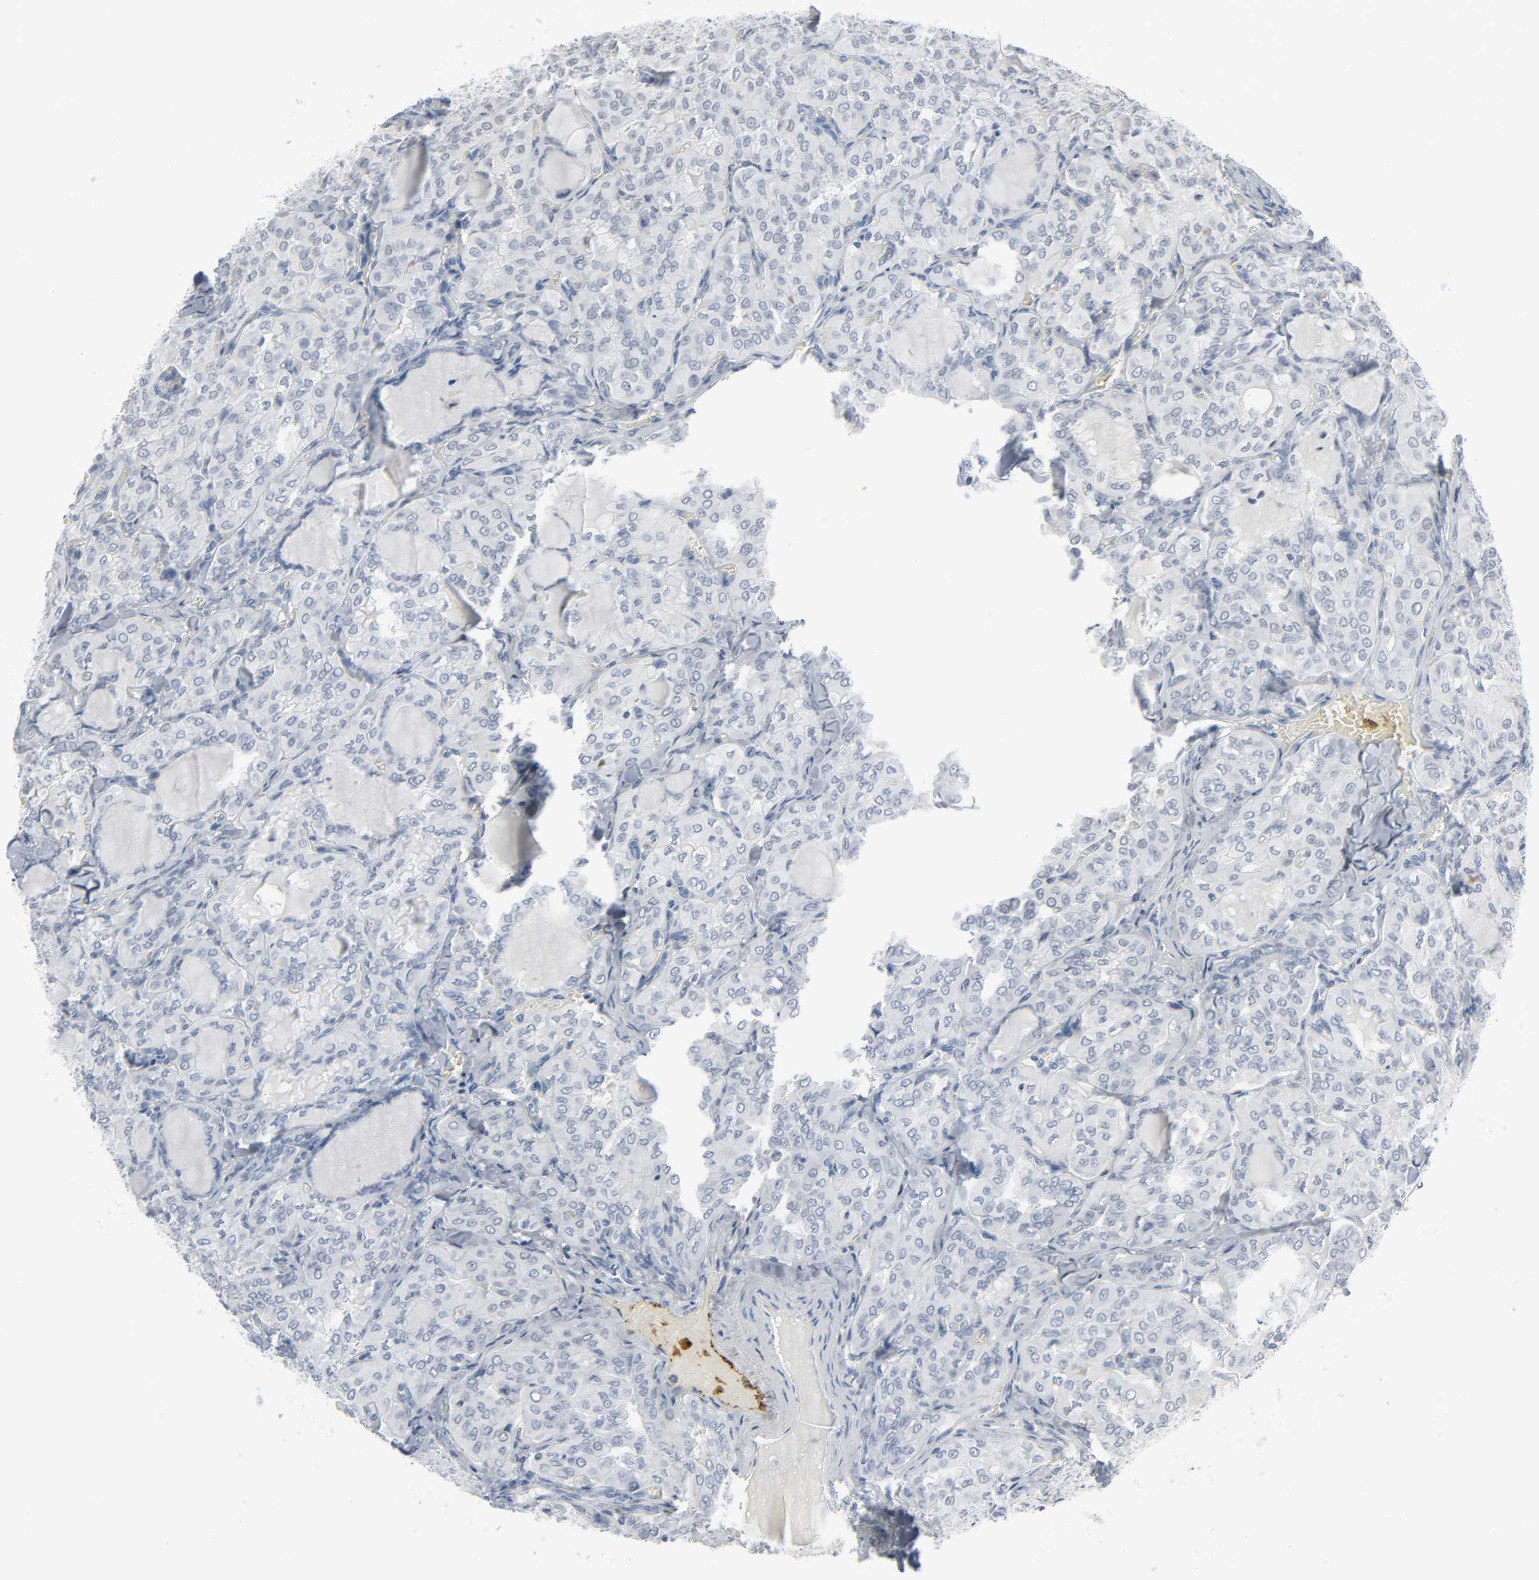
{"staining": {"intensity": "negative", "quantity": "none", "location": "none"}, "tissue": "thyroid cancer", "cell_type": "Tumor cells", "image_type": "cancer", "snomed": [{"axis": "morphology", "description": "Papillary adenocarcinoma, NOS"}, {"axis": "topography", "description": "Thyroid gland"}], "caption": "The photomicrograph displays no staining of tumor cells in papillary adenocarcinoma (thyroid). (Stains: DAB immunohistochemistry (IHC) with hematoxylin counter stain, Microscopy: brightfield microscopy at high magnification).", "gene": "MITF", "patient": {"sex": "male", "age": 20}}